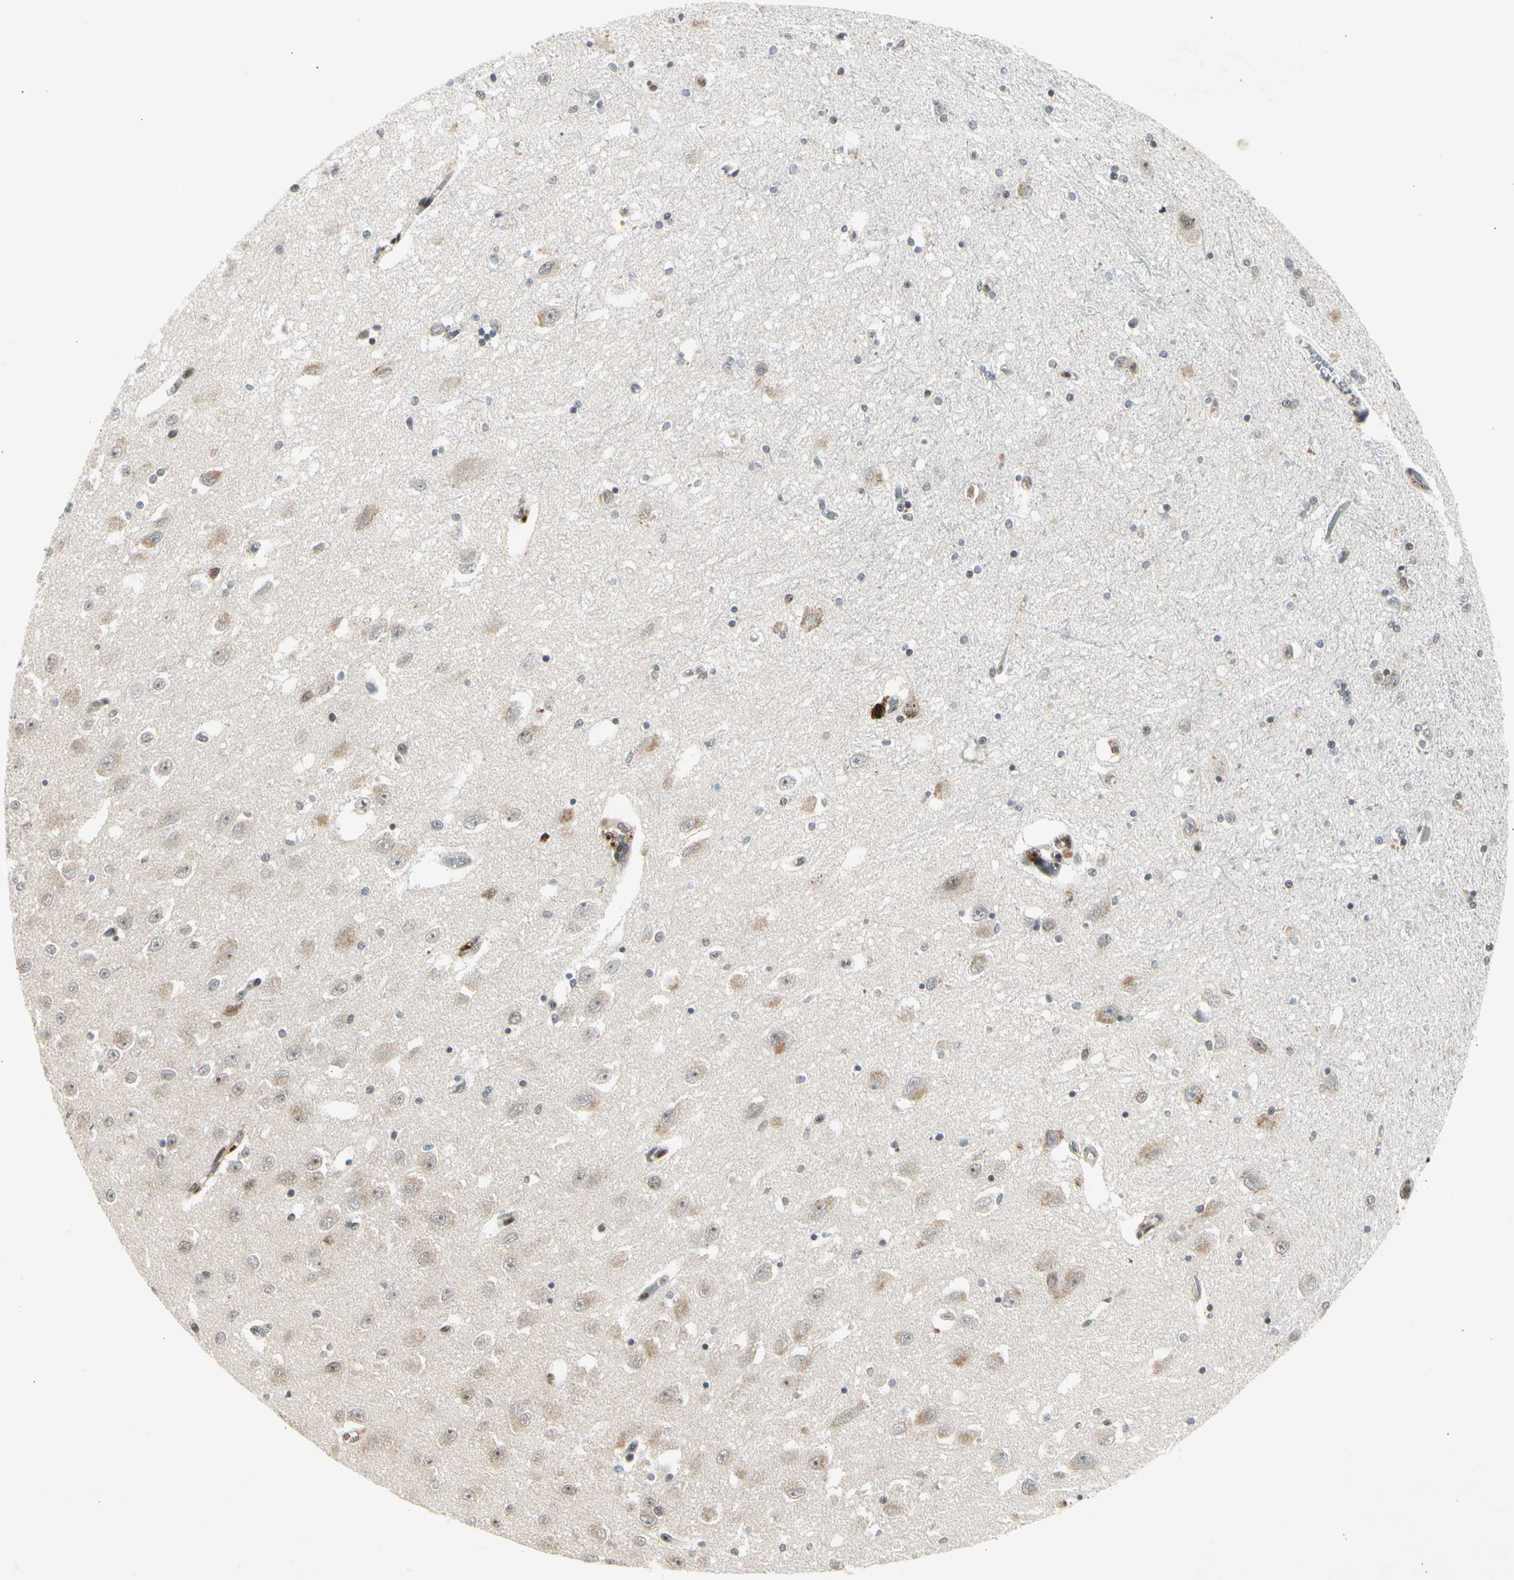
{"staining": {"intensity": "weak", "quantity": "25%-75%", "location": "nuclear"}, "tissue": "hippocampus", "cell_type": "Glial cells", "image_type": "normal", "snomed": [{"axis": "morphology", "description": "Normal tissue, NOS"}, {"axis": "topography", "description": "Hippocampus"}], "caption": "Brown immunohistochemical staining in benign human hippocampus reveals weak nuclear positivity in approximately 25%-75% of glial cells.", "gene": "FOXJ2", "patient": {"sex": "female", "age": 54}}